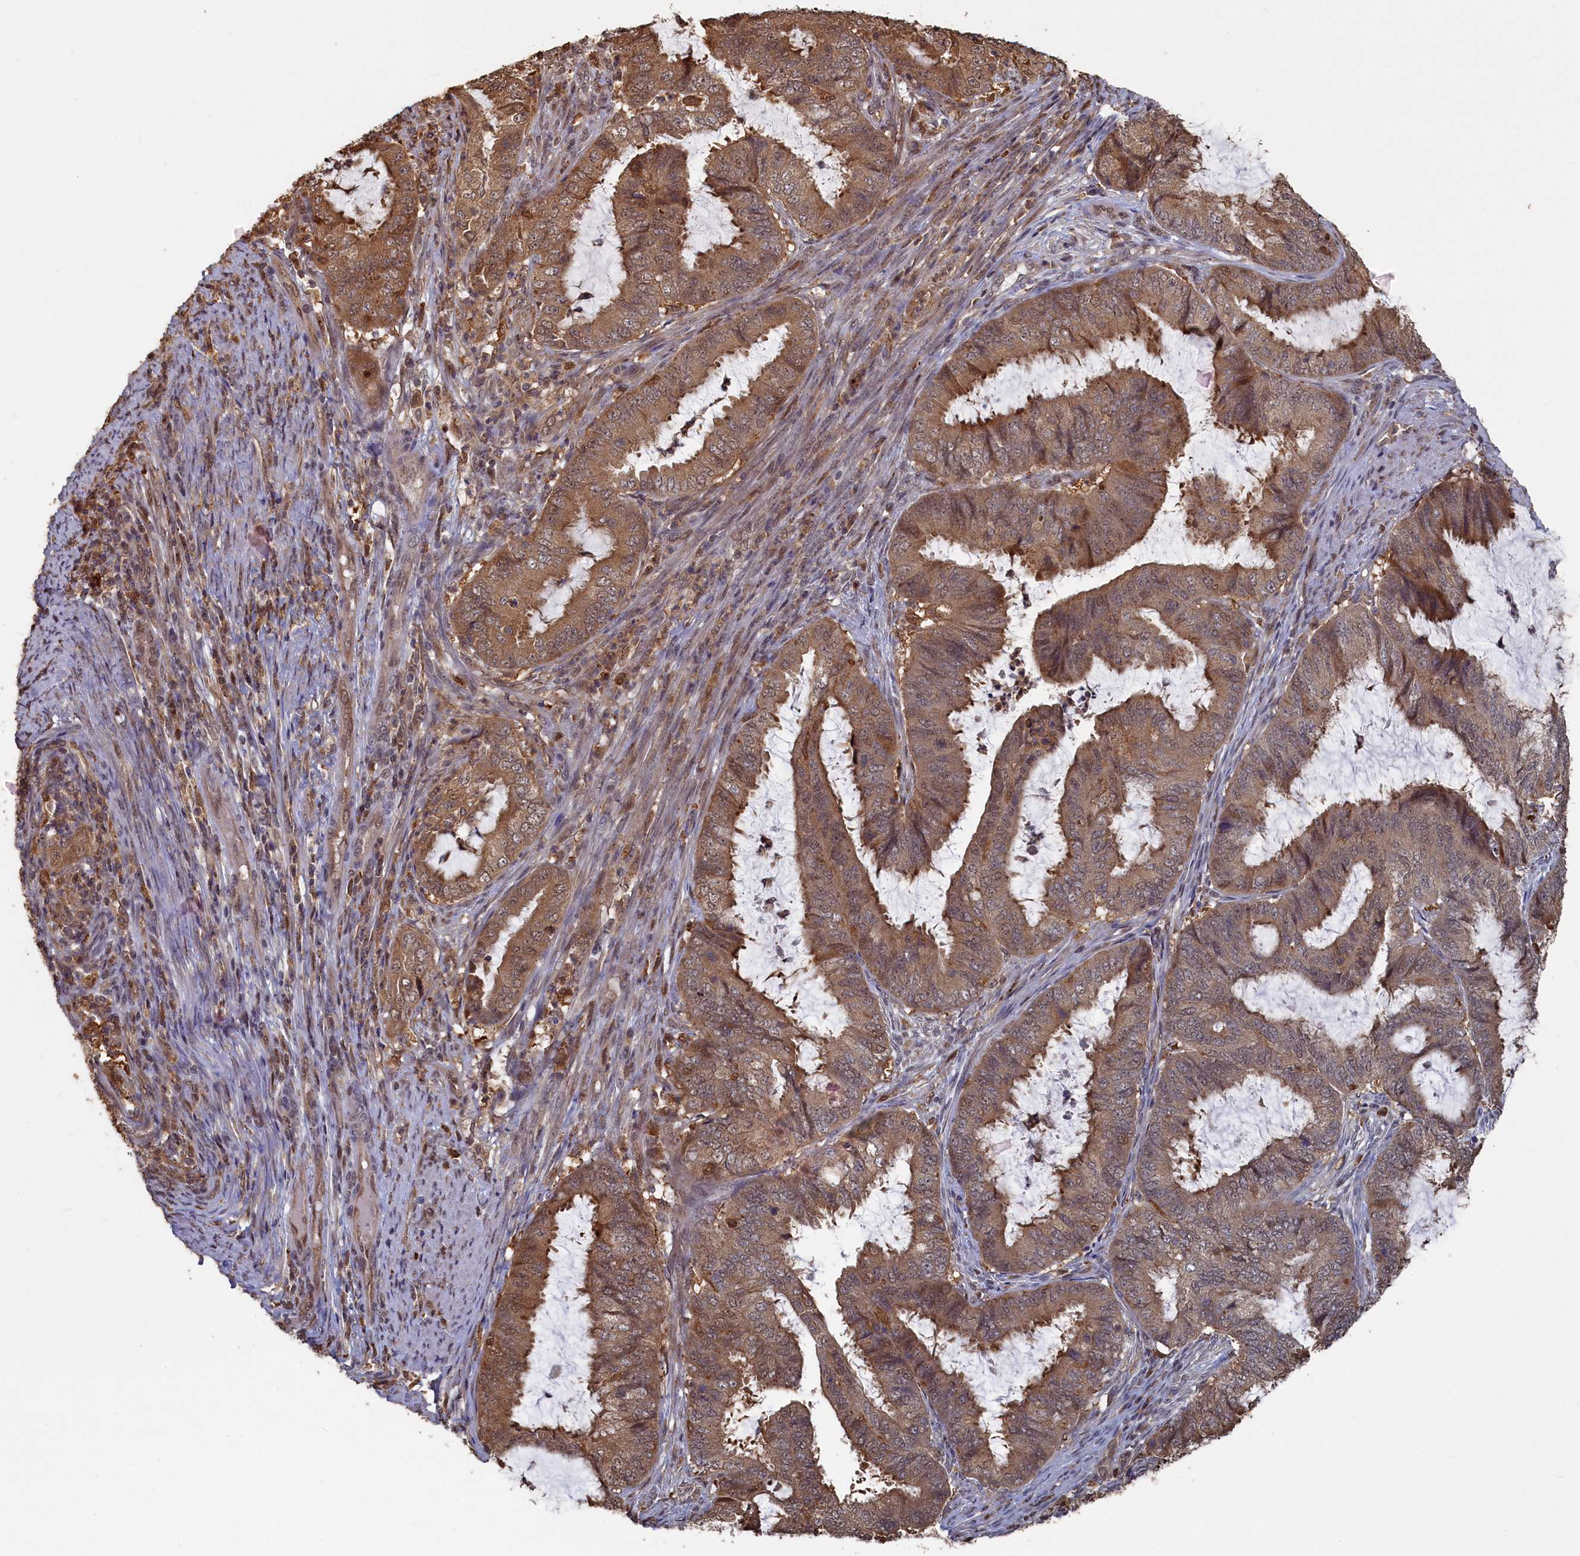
{"staining": {"intensity": "moderate", "quantity": ">75%", "location": "cytoplasmic/membranous,nuclear"}, "tissue": "endometrial cancer", "cell_type": "Tumor cells", "image_type": "cancer", "snomed": [{"axis": "morphology", "description": "Adenocarcinoma, NOS"}, {"axis": "topography", "description": "Endometrium"}], "caption": "This is an image of IHC staining of endometrial adenocarcinoma, which shows moderate staining in the cytoplasmic/membranous and nuclear of tumor cells.", "gene": "UCHL3", "patient": {"sex": "female", "age": 51}}